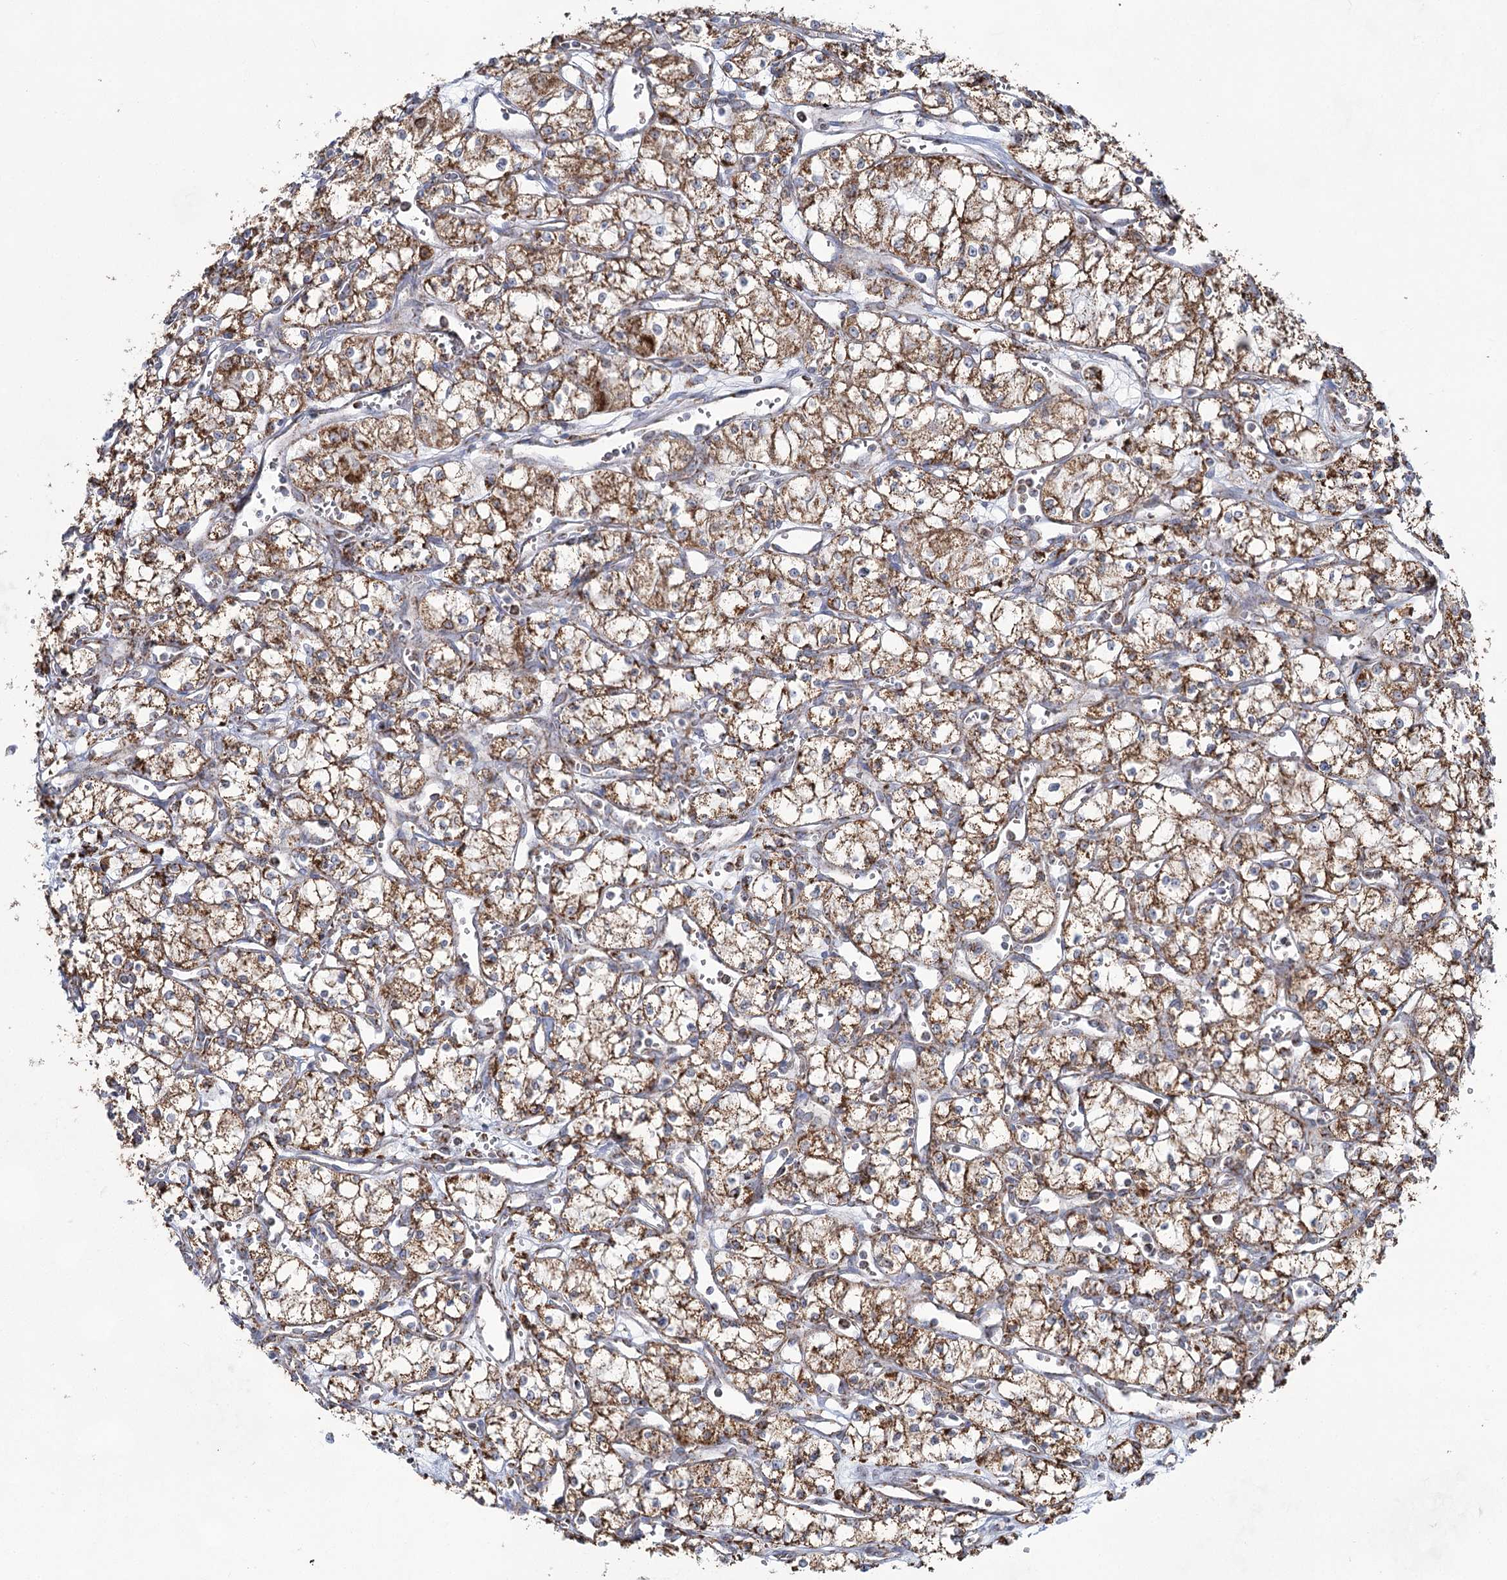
{"staining": {"intensity": "moderate", "quantity": ">75%", "location": "cytoplasmic/membranous"}, "tissue": "renal cancer", "cell_type": "Tumor cells", "image_type": "cancer", "snomed": [{"axis": "morphology", "description": "Adenocarcinoma, NOS"}, {"axis": "topography", "description": "Kidney"}], "caption": "Adenocarcinoma (renal) stained for a protein displays moderate cytoplasmic/membranous positivity in tumor cells.", "gene": "CWF19L1", "patient": {"sex": "male", "age": 59}}